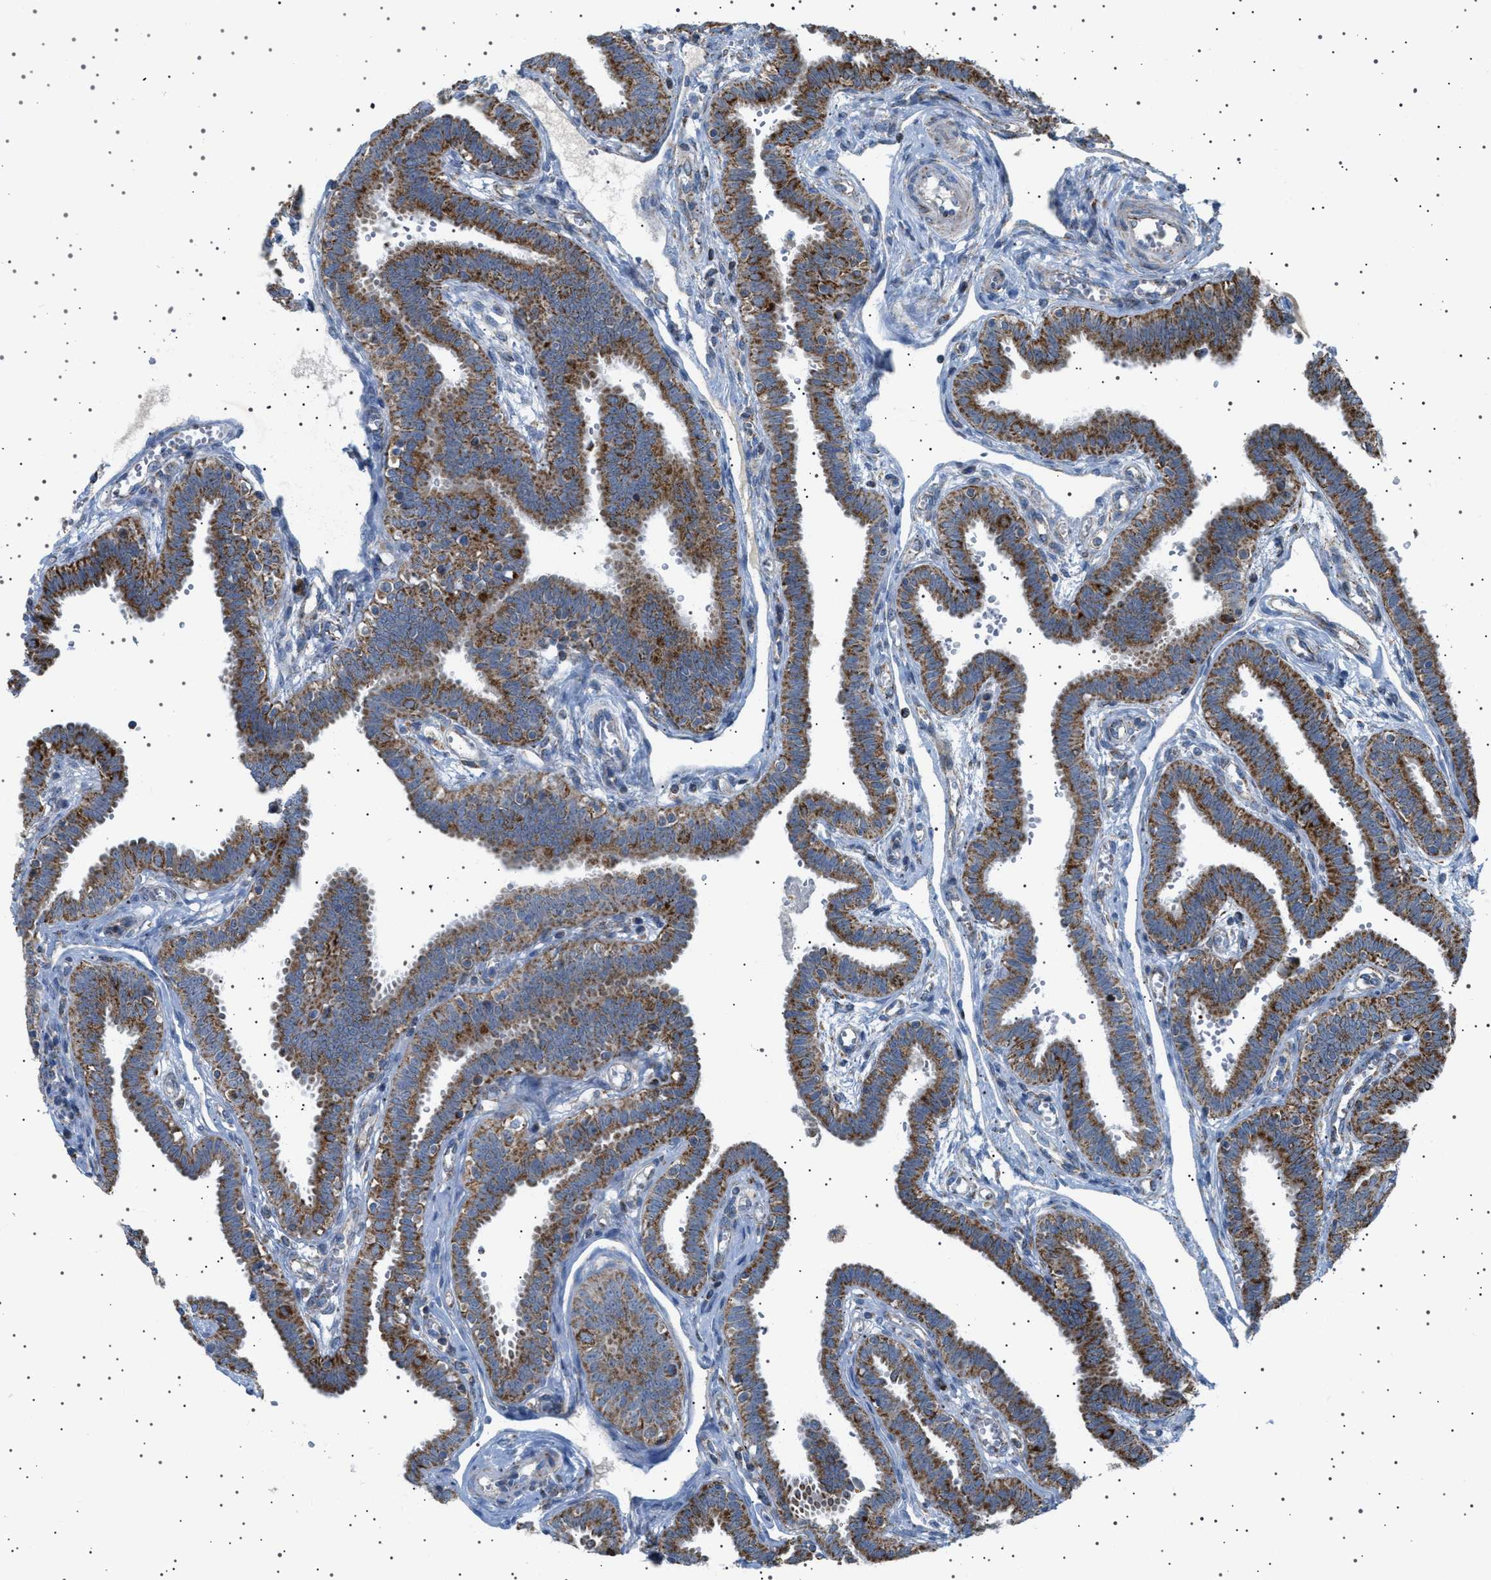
{"staining": {"intensity": "moderate", "quantity": ">75%", "location": "cytoplasmic/membranous"}, "tissue": "fallopian tube", "cell_type": "Glandular cells", "image_type": "normal", "snomed": [{"axis": "morphology", "description": "Normal tissue, NOS"}, {"axis": "topography", "description": "Fallopian tube"}], "caption": "IHC histopathology image of benign fallopian tube: human fallopian tube stained using immunohistochemistry (IHC) displays medium levels of moderate protein expression localized specifically in the cytoplasmic/membranous of glandular cells, appearing as a cytoplasmic/membranous brown color.", "gene": "UBXN8", "patient": {"sex": "female", "age": 32}}